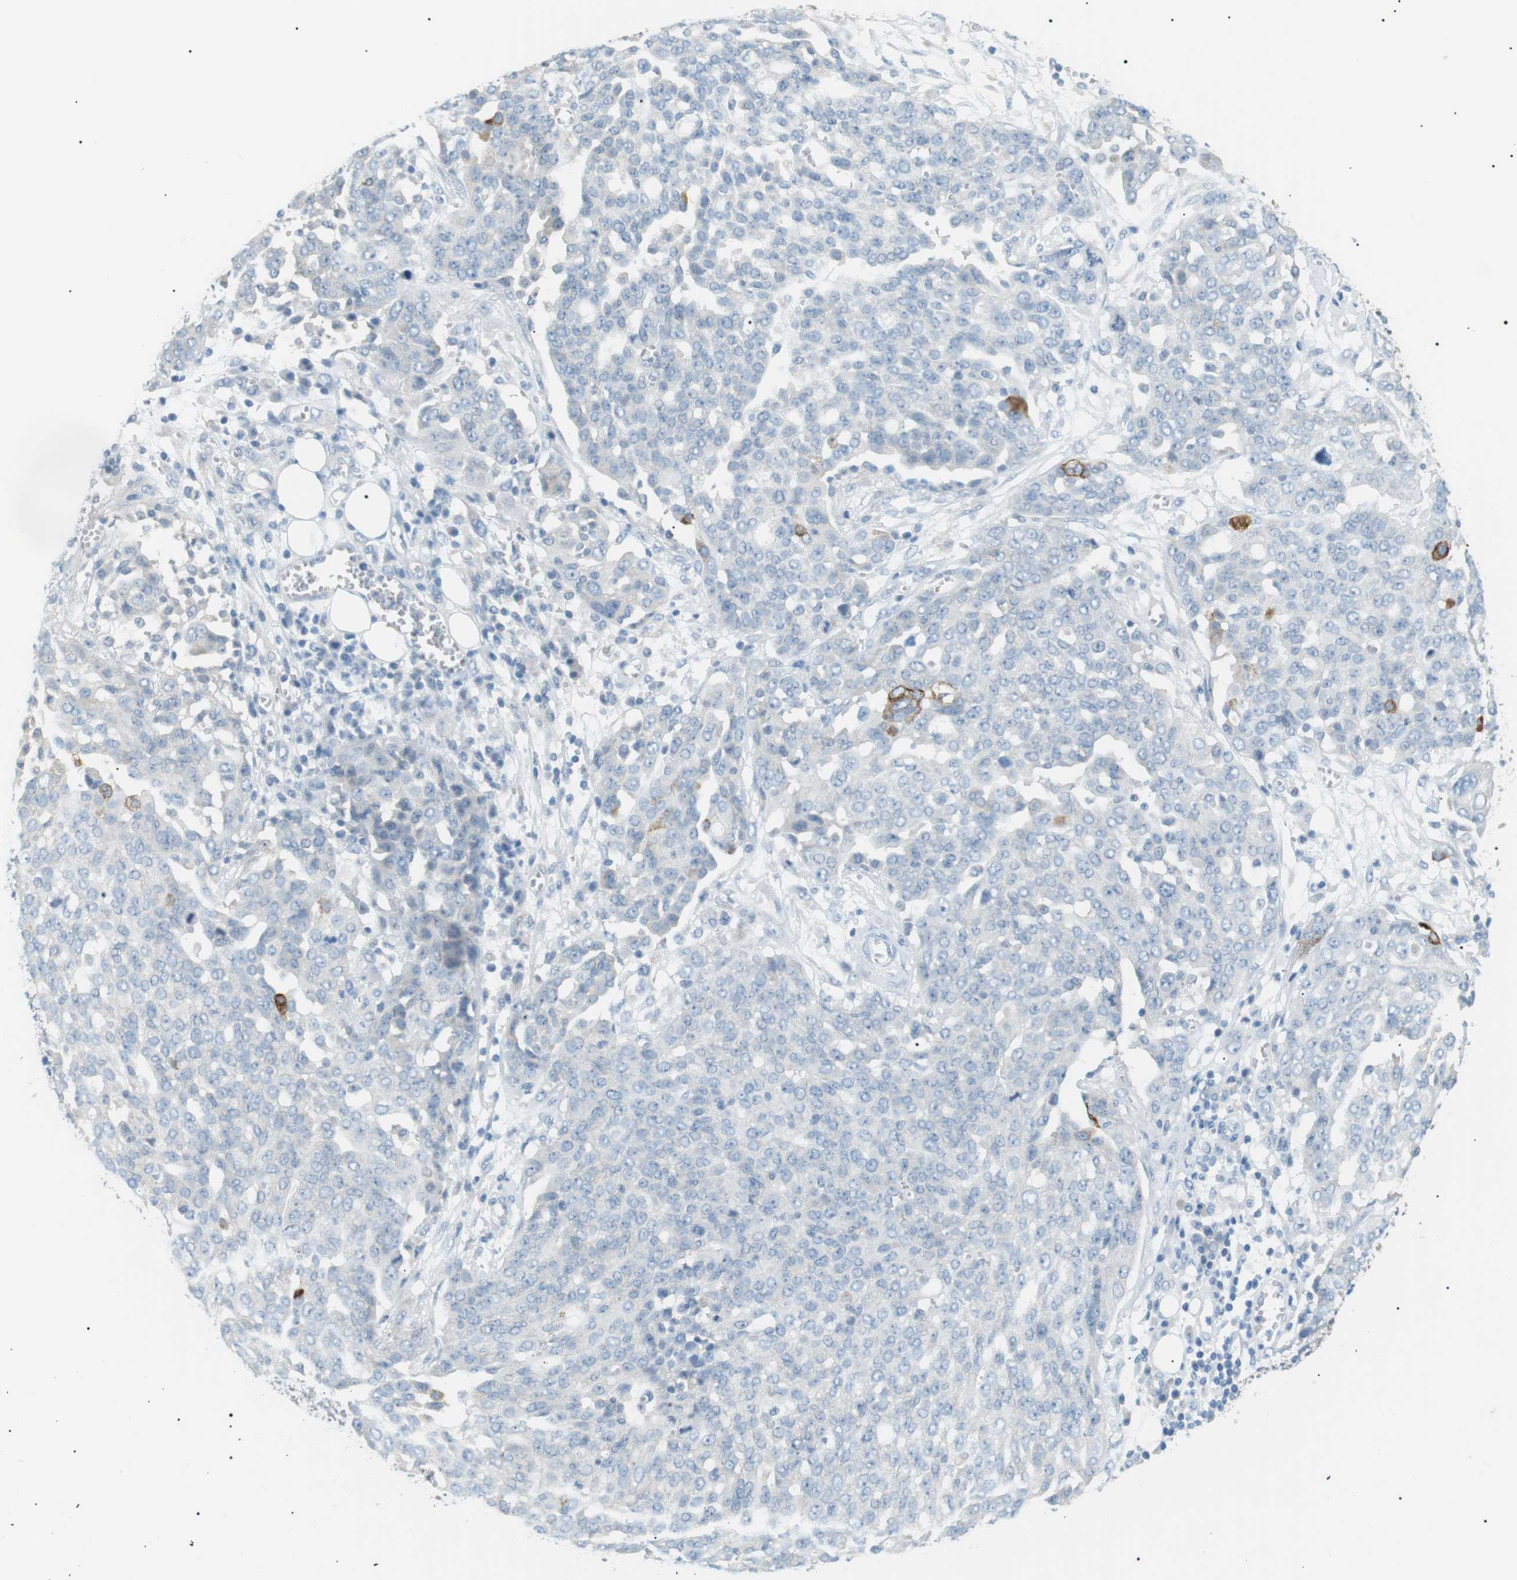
{"staining": {"intensity": "negative", "quantity": "none", "location": "none"}, "tissue": "ovarian cancer", "cell_type": "Tumor cells", "image_type": "cancer", "snomed": [{"axis": "morphology", "description": "Cystadenocarcinoma, serous, NOS"}, {"axis": "topography", "description": "Soft tissue"}, {"axis": "topography", "description": "Ovary"}], "caption": "Ovarian cancer (serous cystadenocarcinoma) was stained to show a protein in brown. There is no significant staining in tumor cells.", "gene": "CDH26", "patient": {"sex": "female", "age": 57}}